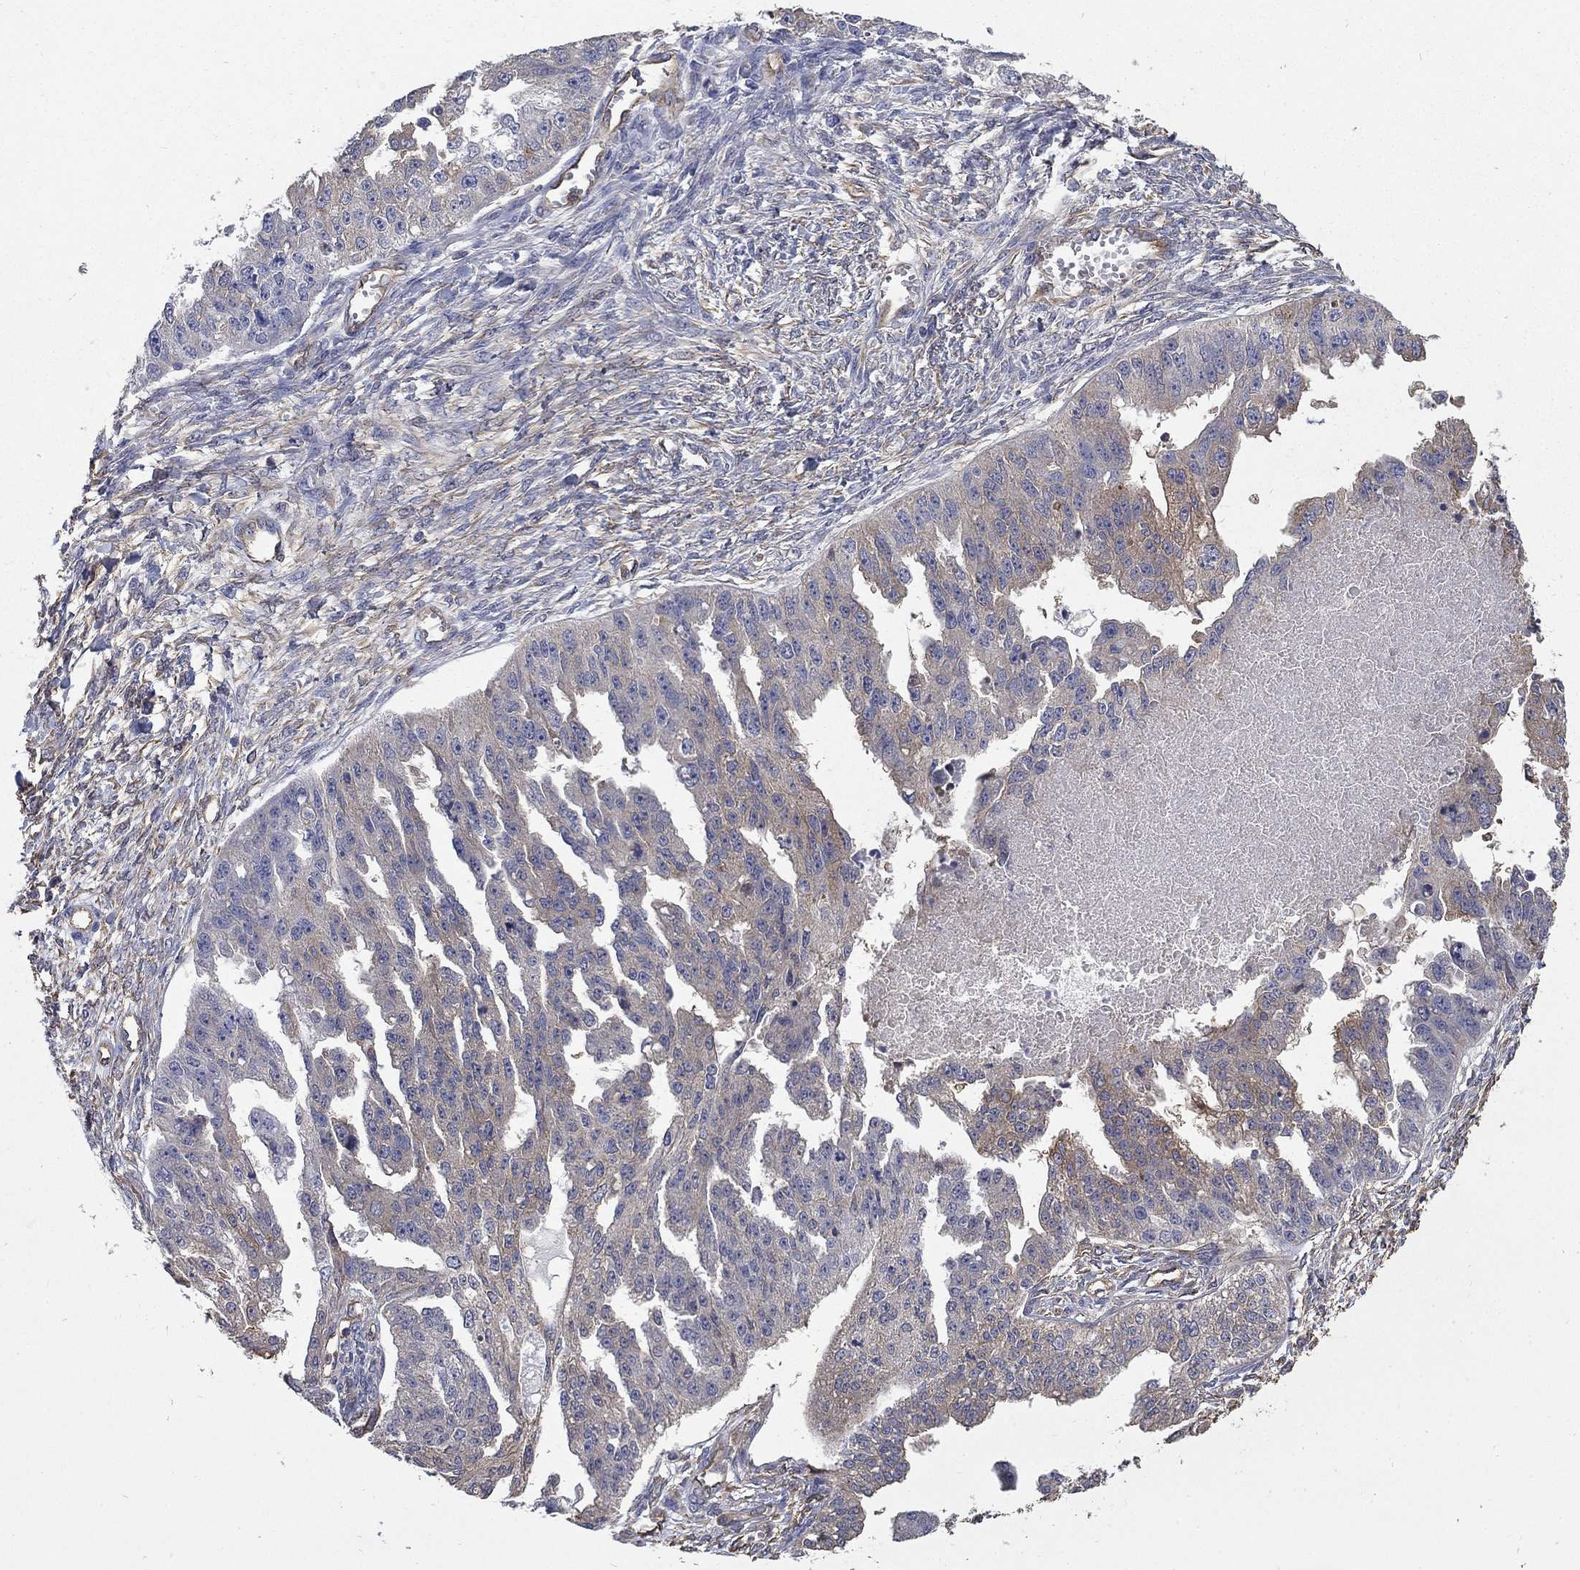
{"staining": {"intensity": "weak", "quantity": "25%-75%", "location": "cytoplasmic/membranous"}, "tissue": "ovarian cancer", "cell_type": "Tumor cells", "image_type": "cancer", "snomed": [{"axis": "morphology", "description": "Cystadenocarcinoma, serous, NOS"}, {"axis": "topography", "description": "Ovary"}], "caption": "Immunohistochemistry (IHC) staining of ovarian cancer (serous cystadenocarcinoma), which shows low levels of weak cytoplasmic/membranous positivity in about 25%-75% of tumor cells indicating weak cytoplasmic/membranous protein positivity. The staining was performed using DAB (brown) for protein detection and nuclei were counterstained in hematoxylin (blue).", "gene": "DPYSL2", "patient": {"sex": "female", "age": 58}}